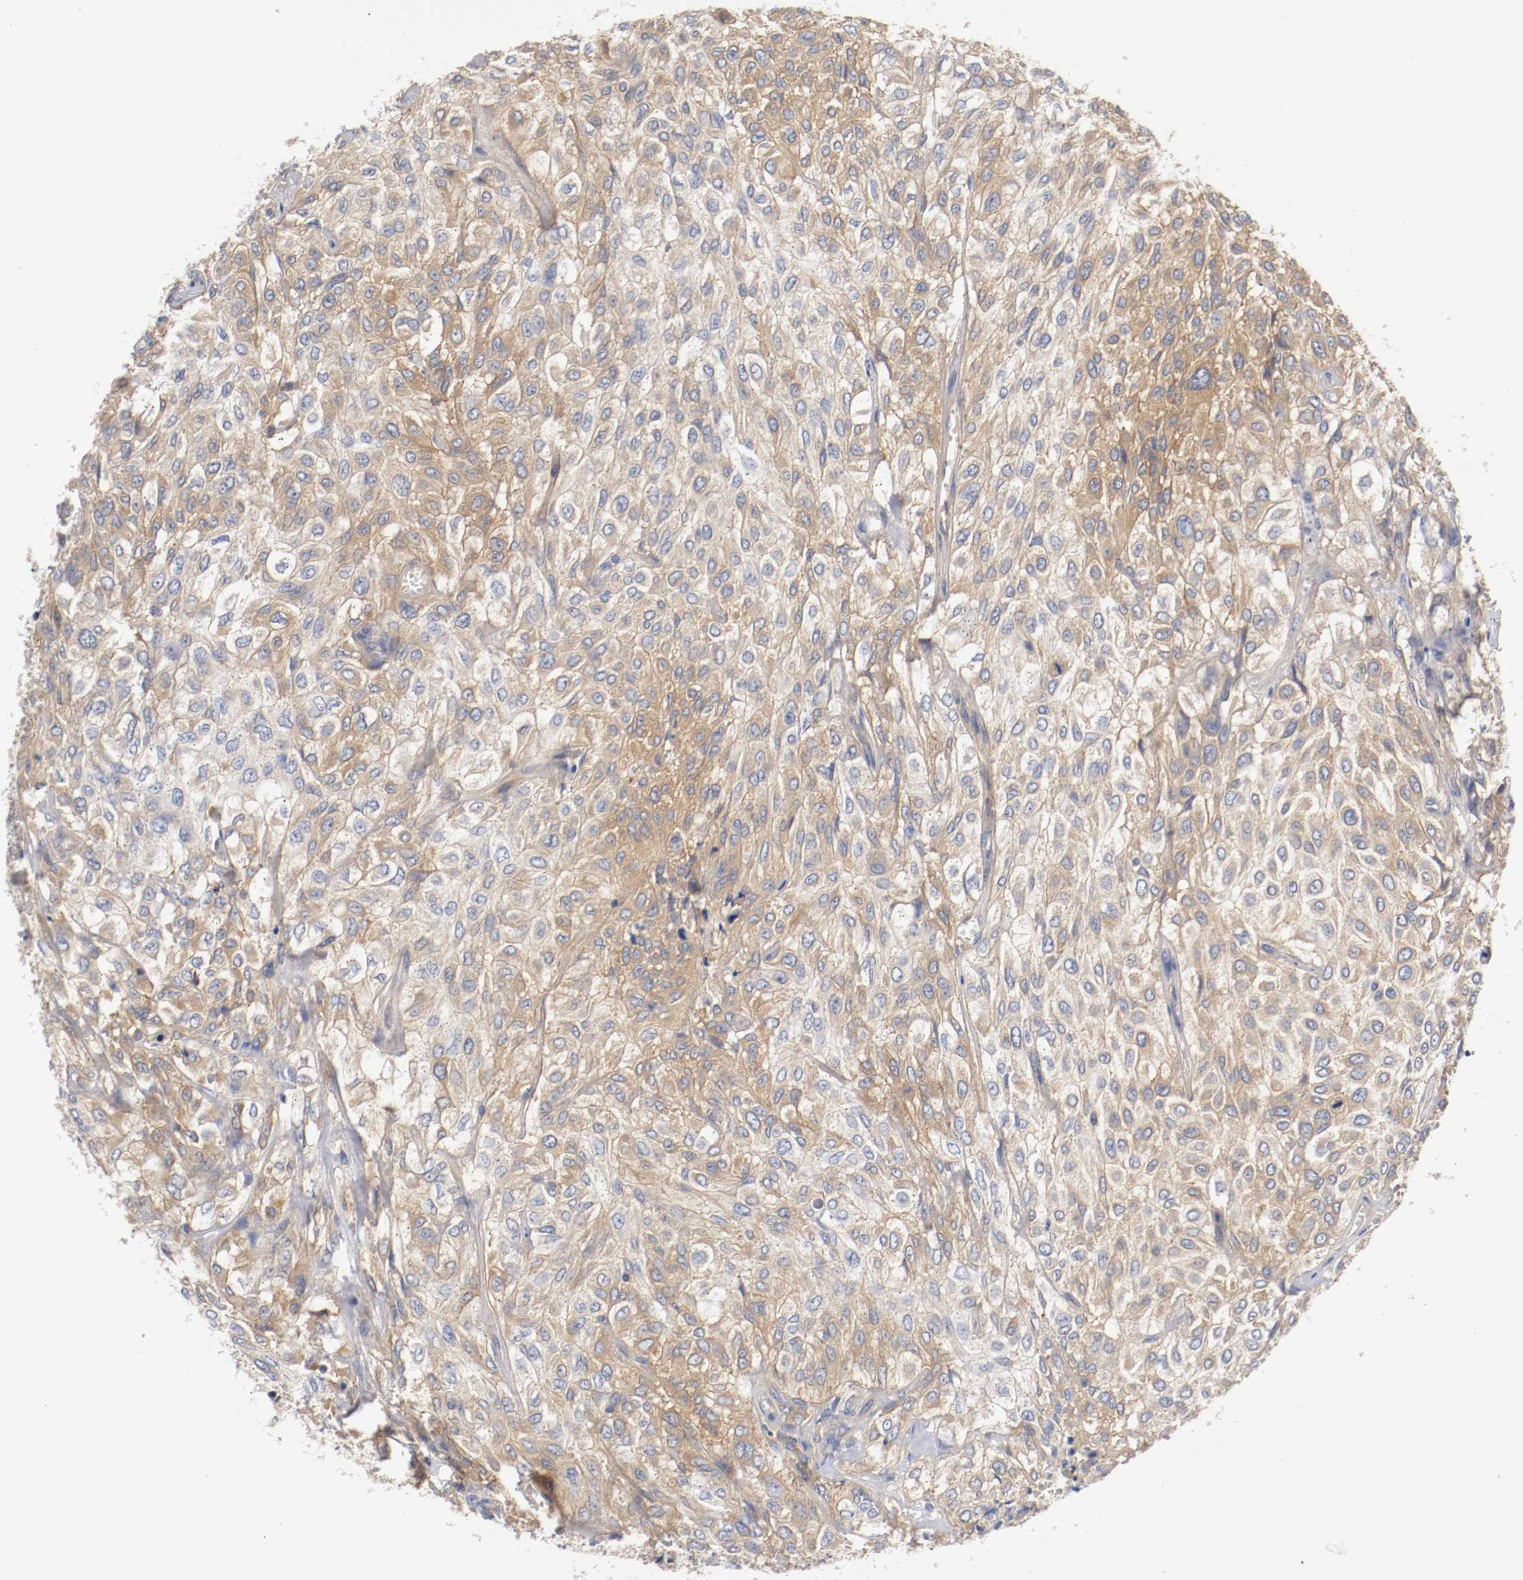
{"staining": {"intensity": "moderate", "quantity": ">75%", "location": "cytoplasmic/membranous"}, "tissue": "urothelial cancer", "cell_type": "Tumor cells", "image_type": "cancer", "snomed": [{"axis": "morphology", "description": "Urothelial carcinoma, High grade"}, {"axis": "topography", "description": "Urinary bladder"}], "caption": "Moderate cytoplasmic/membranous positivity is present in approximately >75% of tumor cells in urothelial cancer. (IHC, brightfield microscopy, high magnification).", "gene": "HGS", "patient": {"sex": "male", "age": 57}}